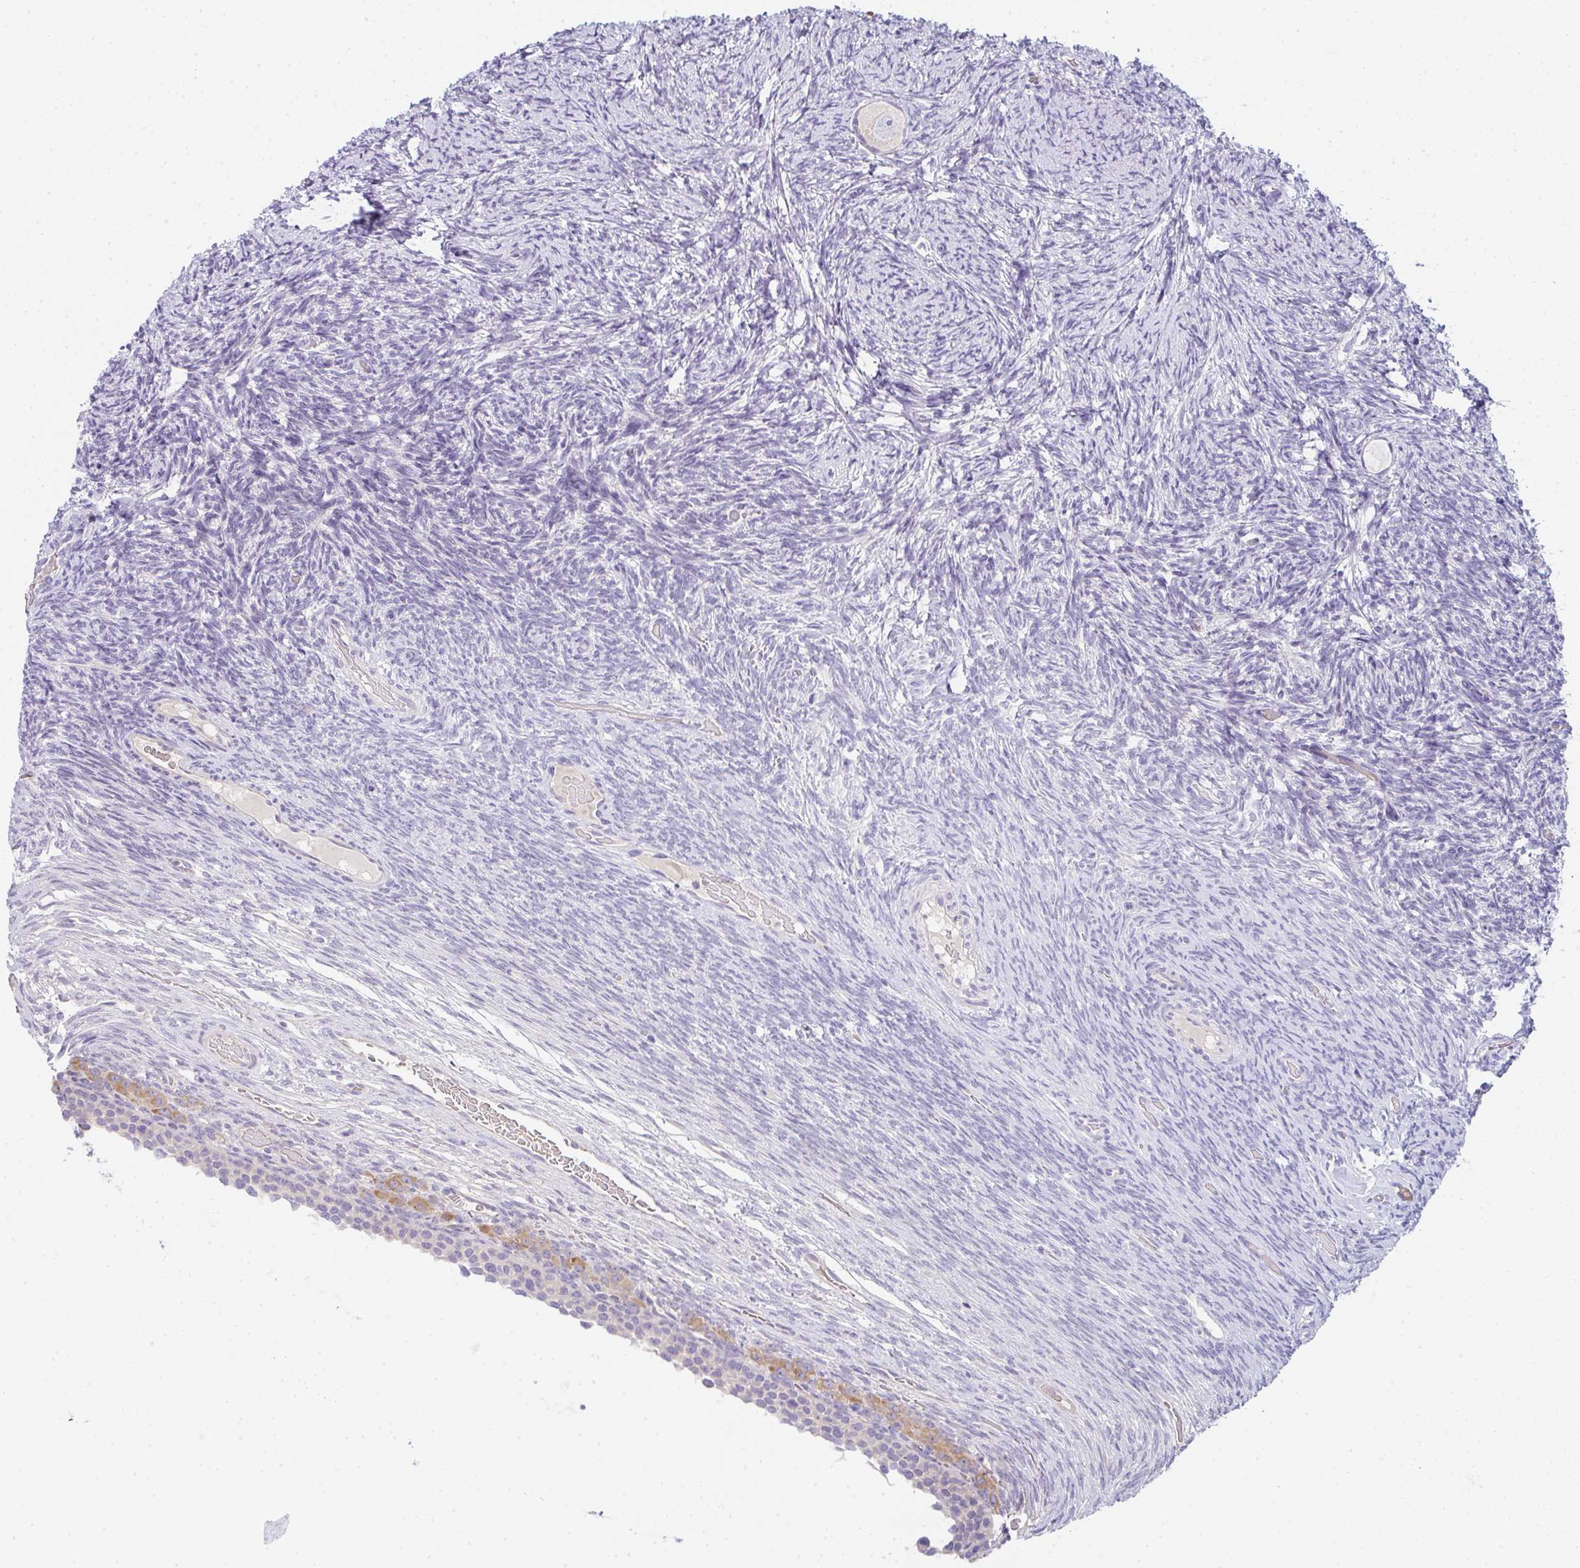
{"staining": {"intensity": "negative", "quantity": "none", "location": "none"}, "tissue": "ovary", "cell_type": "Follicle cells", "image_type": "normal", "snomed": [{"axis": "morphology", "description": "Normal tissue, NOS"}, {"axis": "topography", "description": "Ovary"}], "caption": "Protein analysis of normal ovary exhibits no significant expression in follicle cells.", "gene": "CACNA1S", "patient": {"sex": "female", "age": 34}}